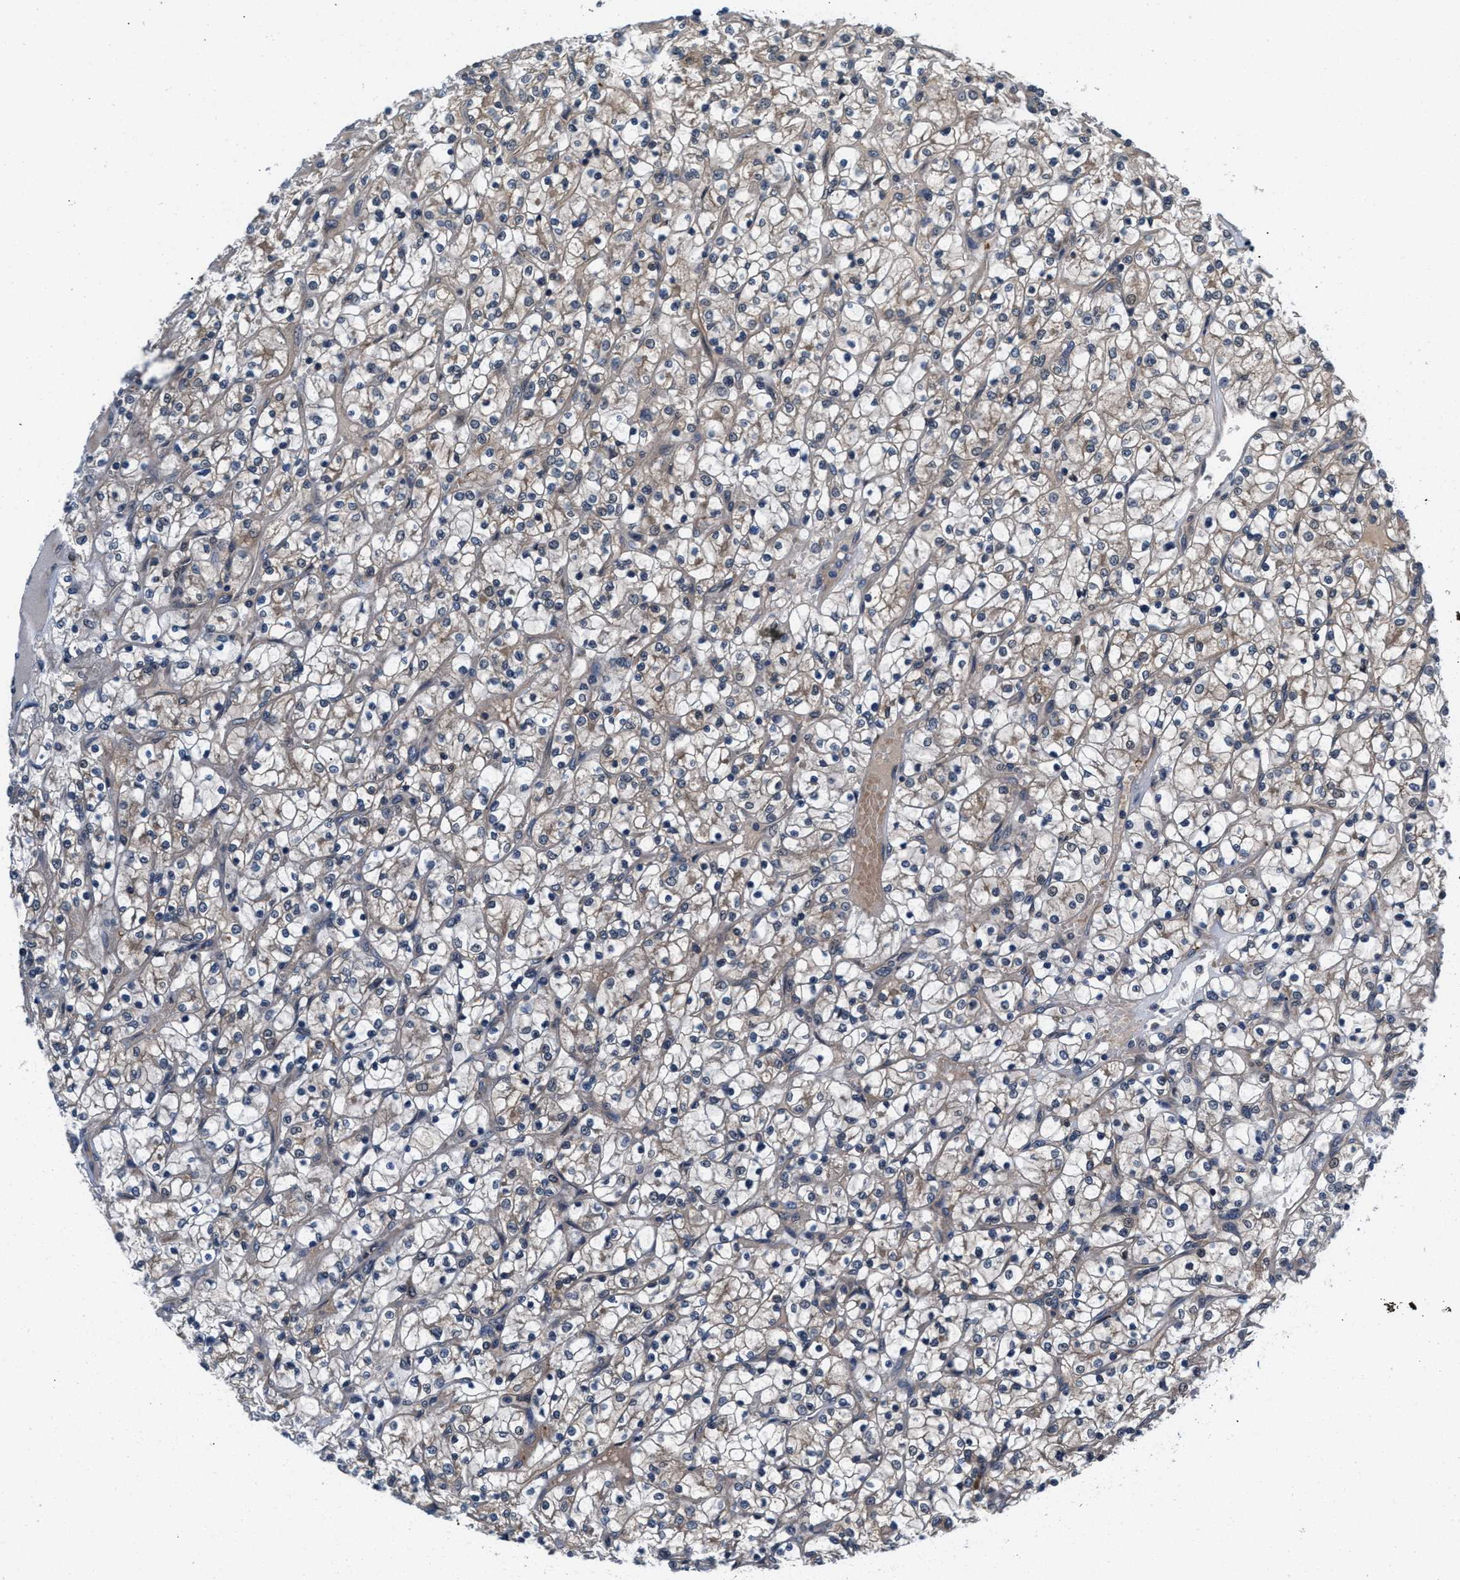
{"staining": {"intensity": "weak", "quantity": ">75%", "location": "cytoplasmic/membranous"}, "tissue": "renal cancer", "cell_type": "Tumor cells", "image_type": "cancer", "snomed": [{"axis": "morphology", "description": "Adenocarcinoma, NOS"}, {"axis": "topography", "description": "Kidney"}], "caption": "Human renal adenocarcinoma stained with a brown dye demonstrates weak cytoplasmic/membranous positive expression in about >75% of tumor cells.", "gene": "PRPSAP2", "patient": {"sex": "female", "age": 69}}